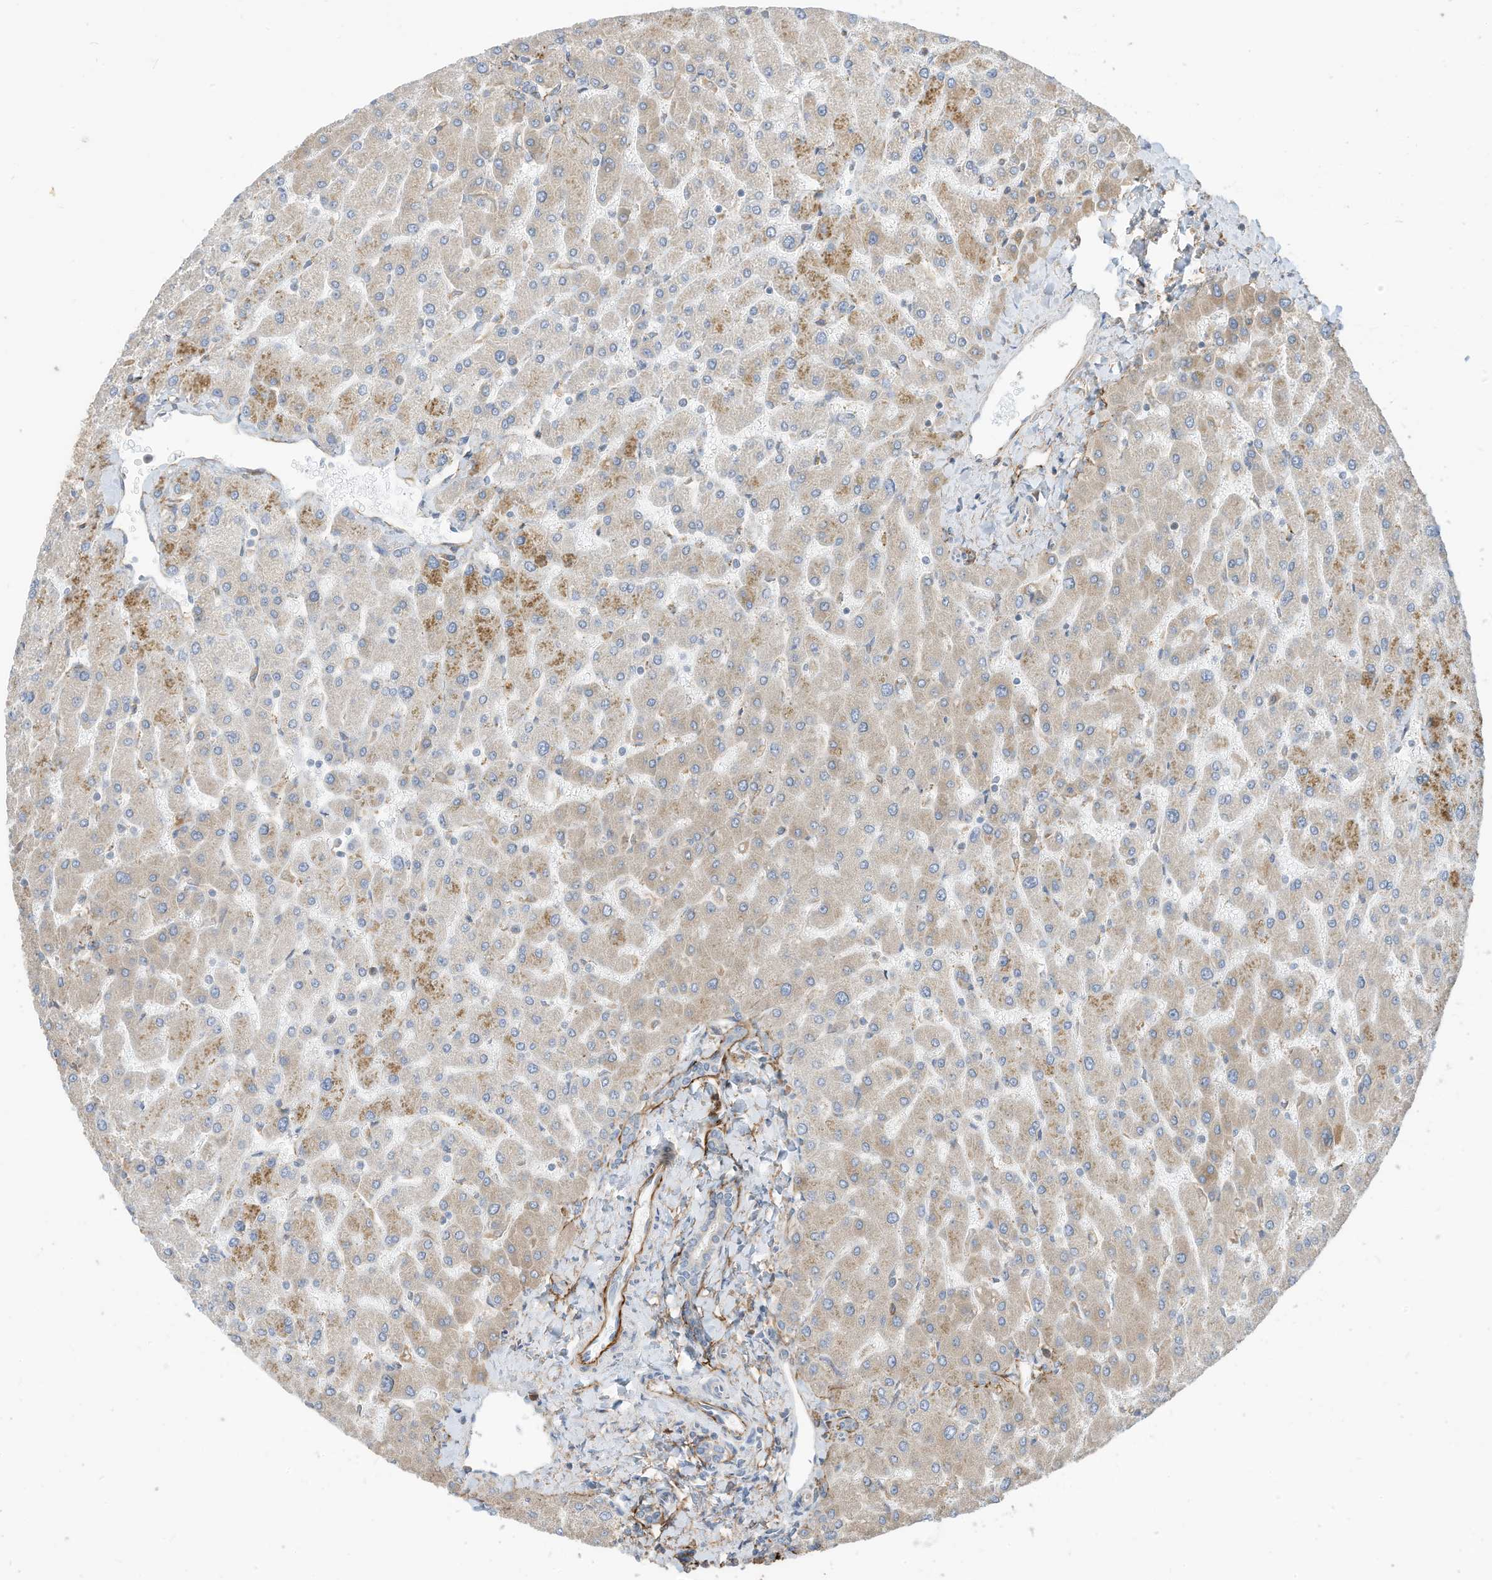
{"staining": {"intensity": "negative", "quantity": "none", "location": "none"}, "tissue": "liver", "cell_type": "Cholangiocytes", "image_type": "normal", "snomed": [{"axis": "morphology", "description": "Normal tissue, NOS"}, {"axis": "topography", "description": "Liver"}], "caption": "An immunohistochemistry (IHC) micrograph of unremarkable liver is shown. There is no staining in cholangiocytes of liver. (DAB (3,3'-diaminobenzidine) immunohistochemistry (IHC), high magnification).", "gene": "TRNAU1AP", "patient": {"sex": "male", "age": 55}}